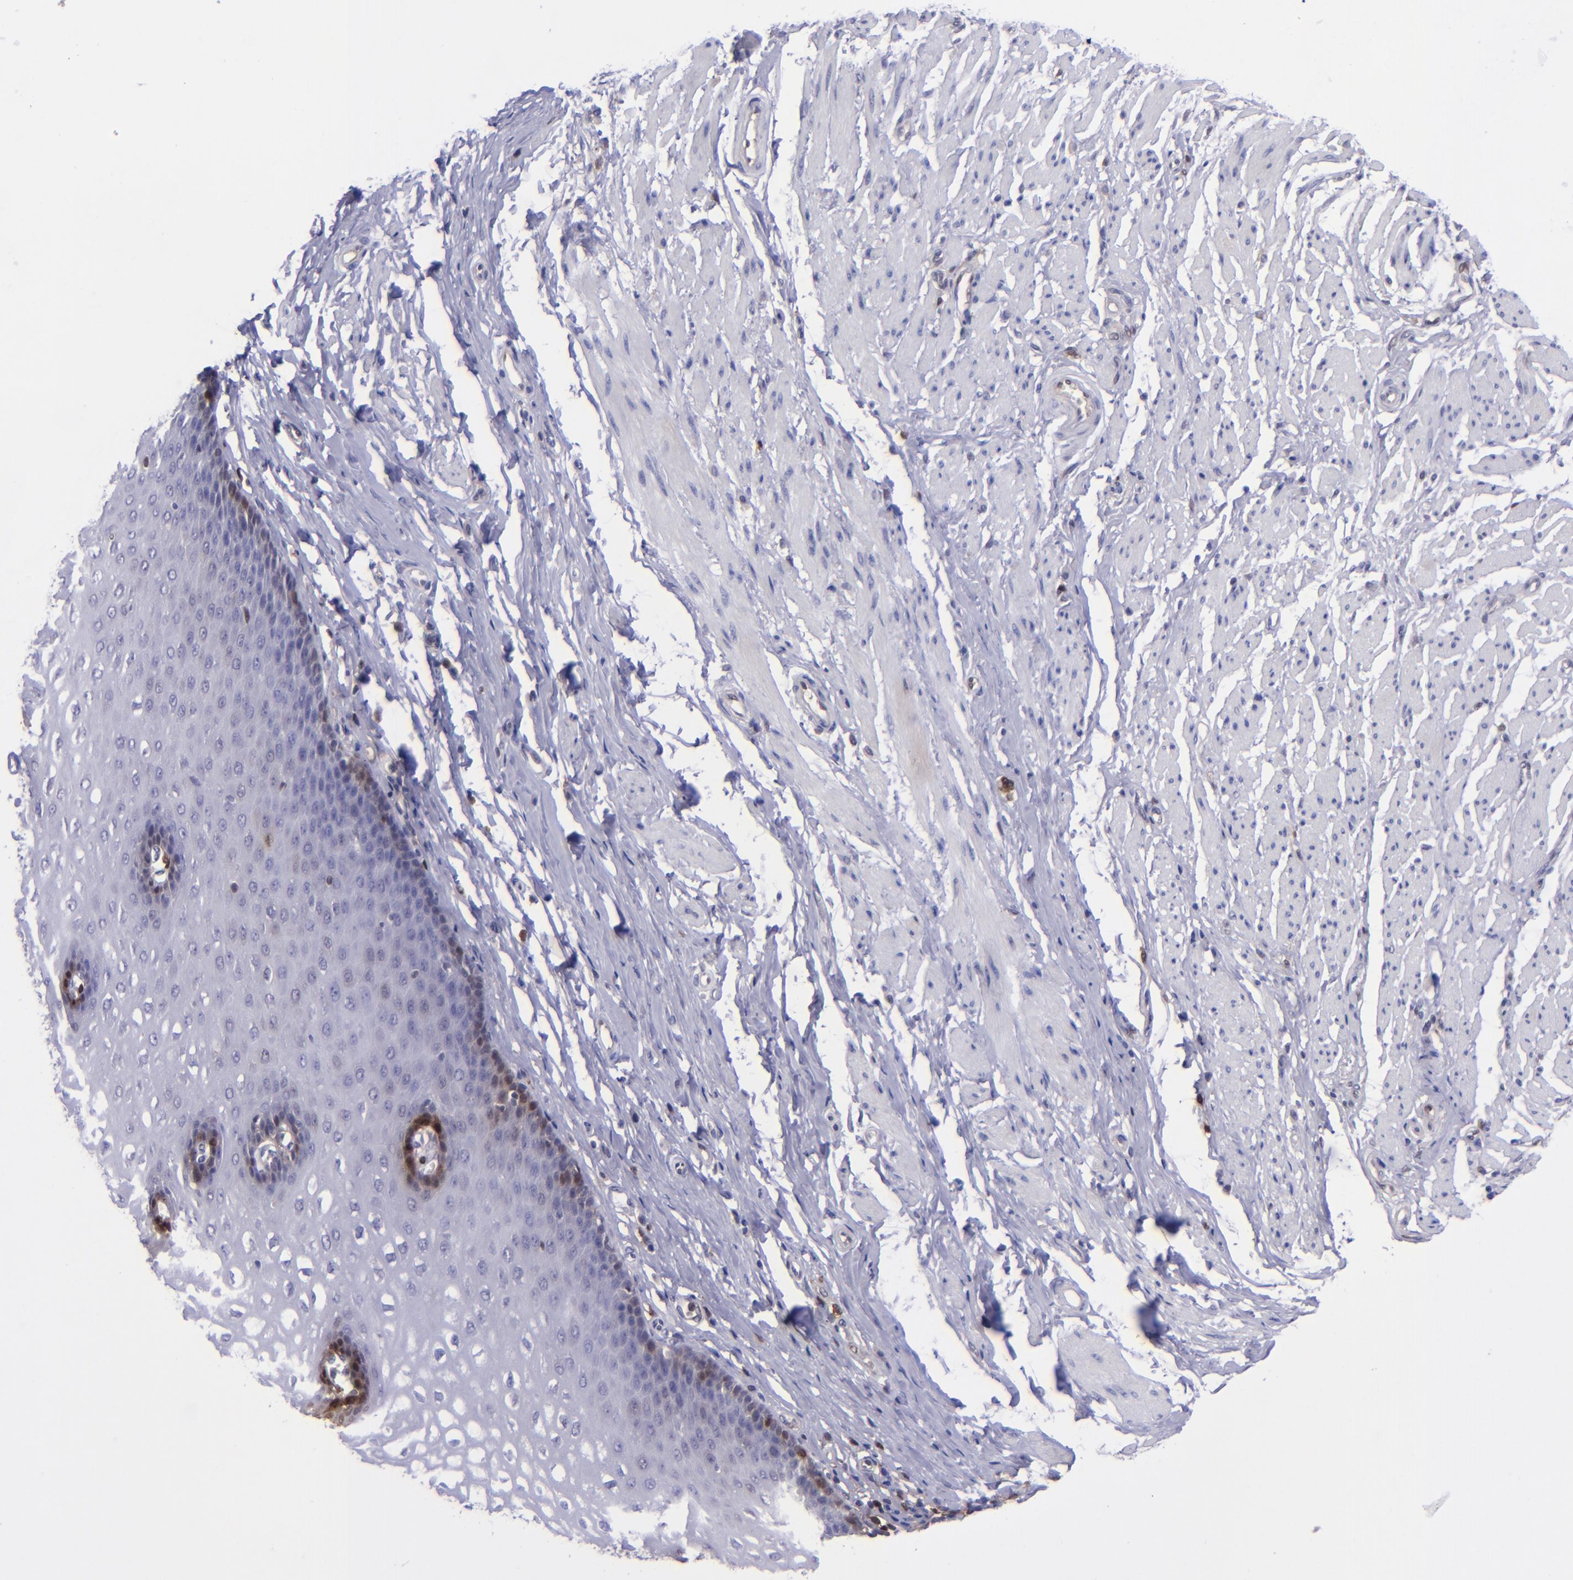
{"staining": {"intensity": "moderate", "quantity": "<25%", "location": "cytoplasmic/membranous,nuclear"}, "tissue": "esophagus", "cell_type": "Squamous epithelial cells", "image_type": "normal", "snomed": [{"axis": "morphology", "description": "Normal tissue, NOS"}, {"axis": "topography", "description": "Esophagus"}], "caption": "Protein expression analysis of unremarkable human esophagus reveals moderate cytoplasmic/membranous,nuclear positivity in approximately <25% of squamous epithelial cells. The protein is shown in brown color, while the nuclei are stained blue.", "gene": "TYMP", "patient": {"sex": "male", "age": 70}}